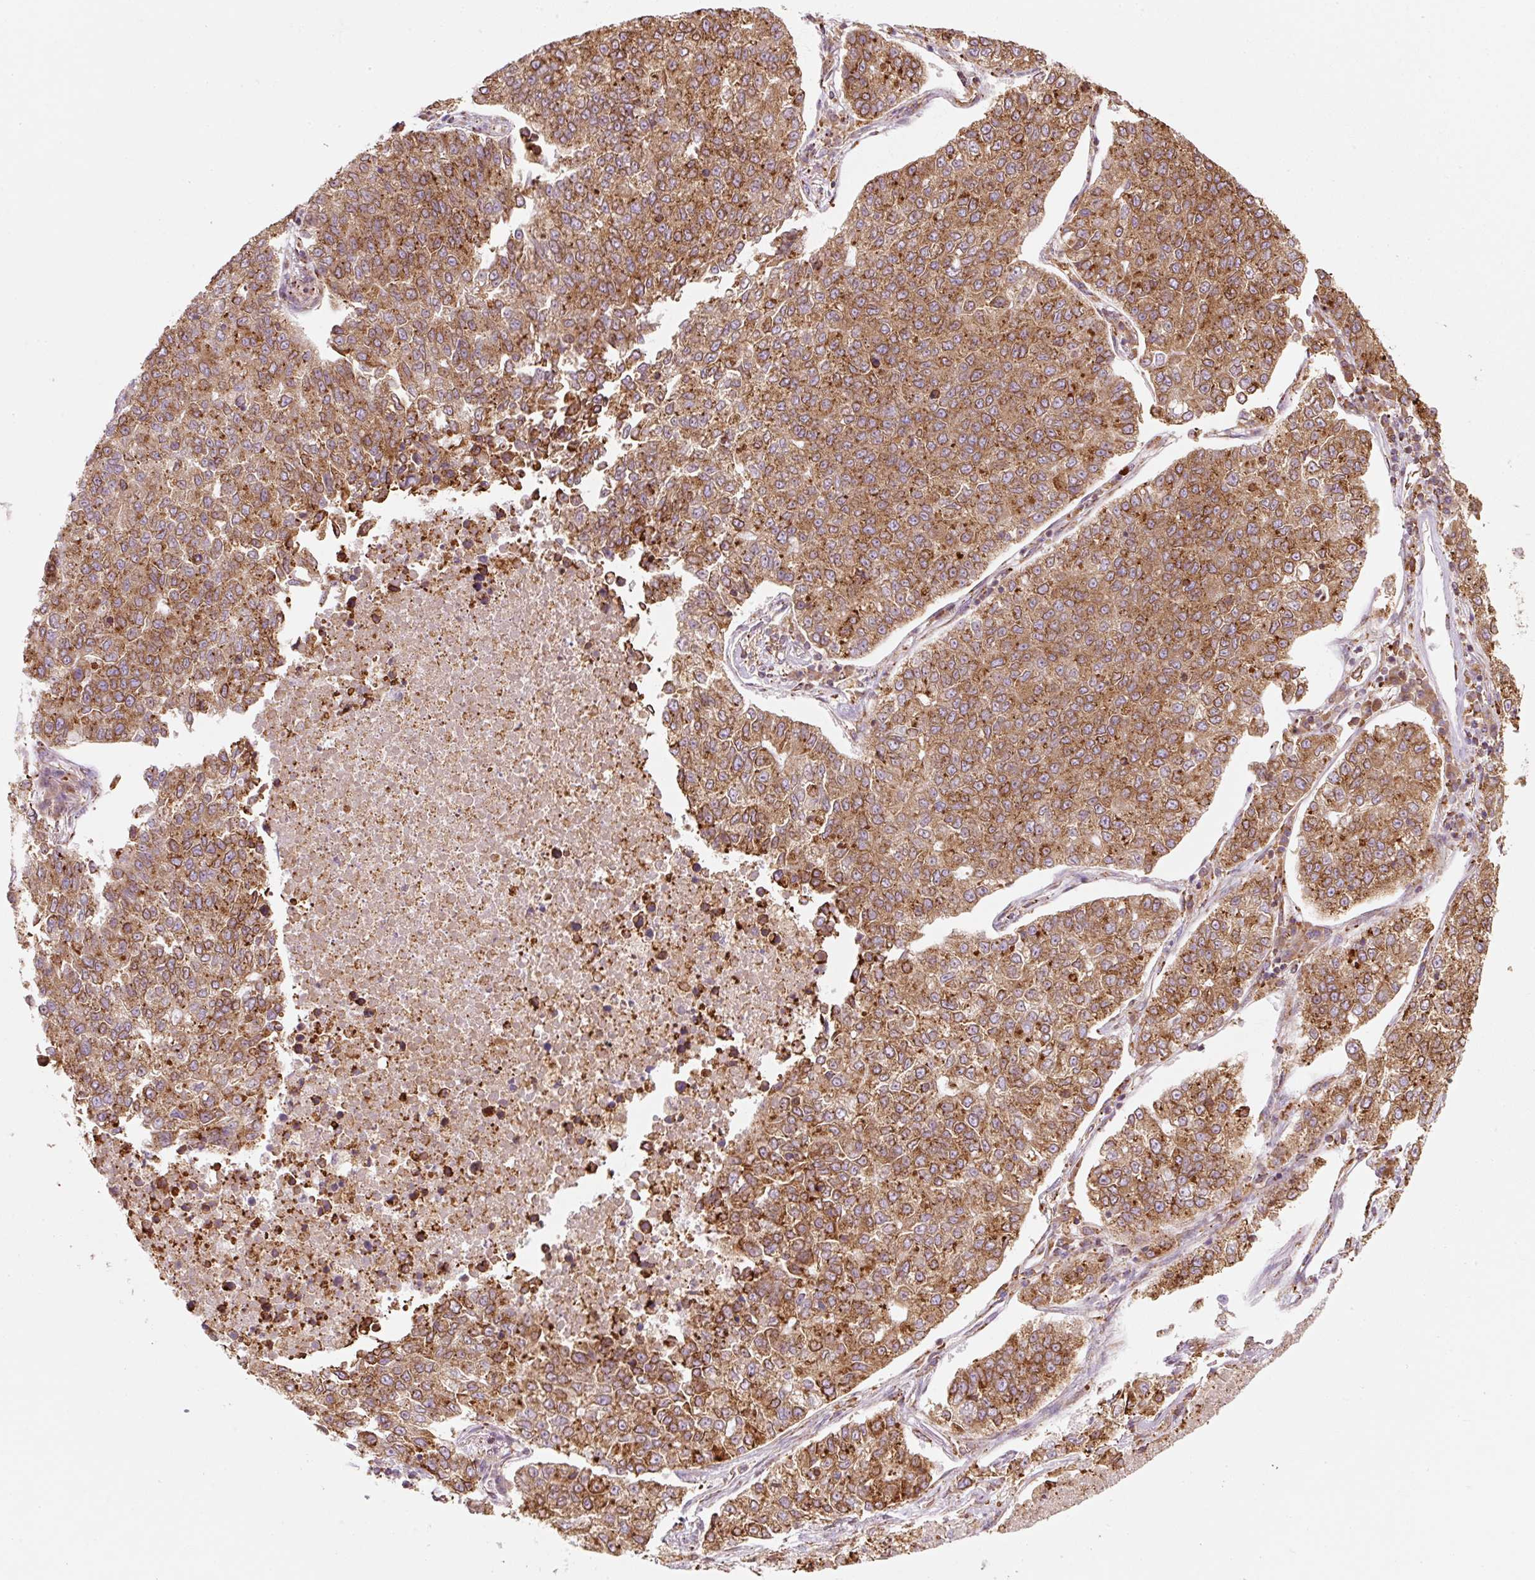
{"staining": {"intensity": "moderate", "quantity": ">75%", "location": "cytoplasmic/membranous"}, "tissue": "lung cancer", "cell_type": "Tumor cells", "image_type": "cancer", "snomed": [{"axis": "morphology", "description": "Adenocarcinoma, NOS"}, {"axis": "topography", "description": "Lung"}], "caption": "The histopathology image demonstrates staining of lung adenocarcinoma, revealing moderate cytoplasmic/membranous protein staining (brown color) within tumor cells. (Brightfield microscopy of DAB IHC at high magnification).", "gene": "PRKCSH", "patient": {"sex": "male", "age": 49}}